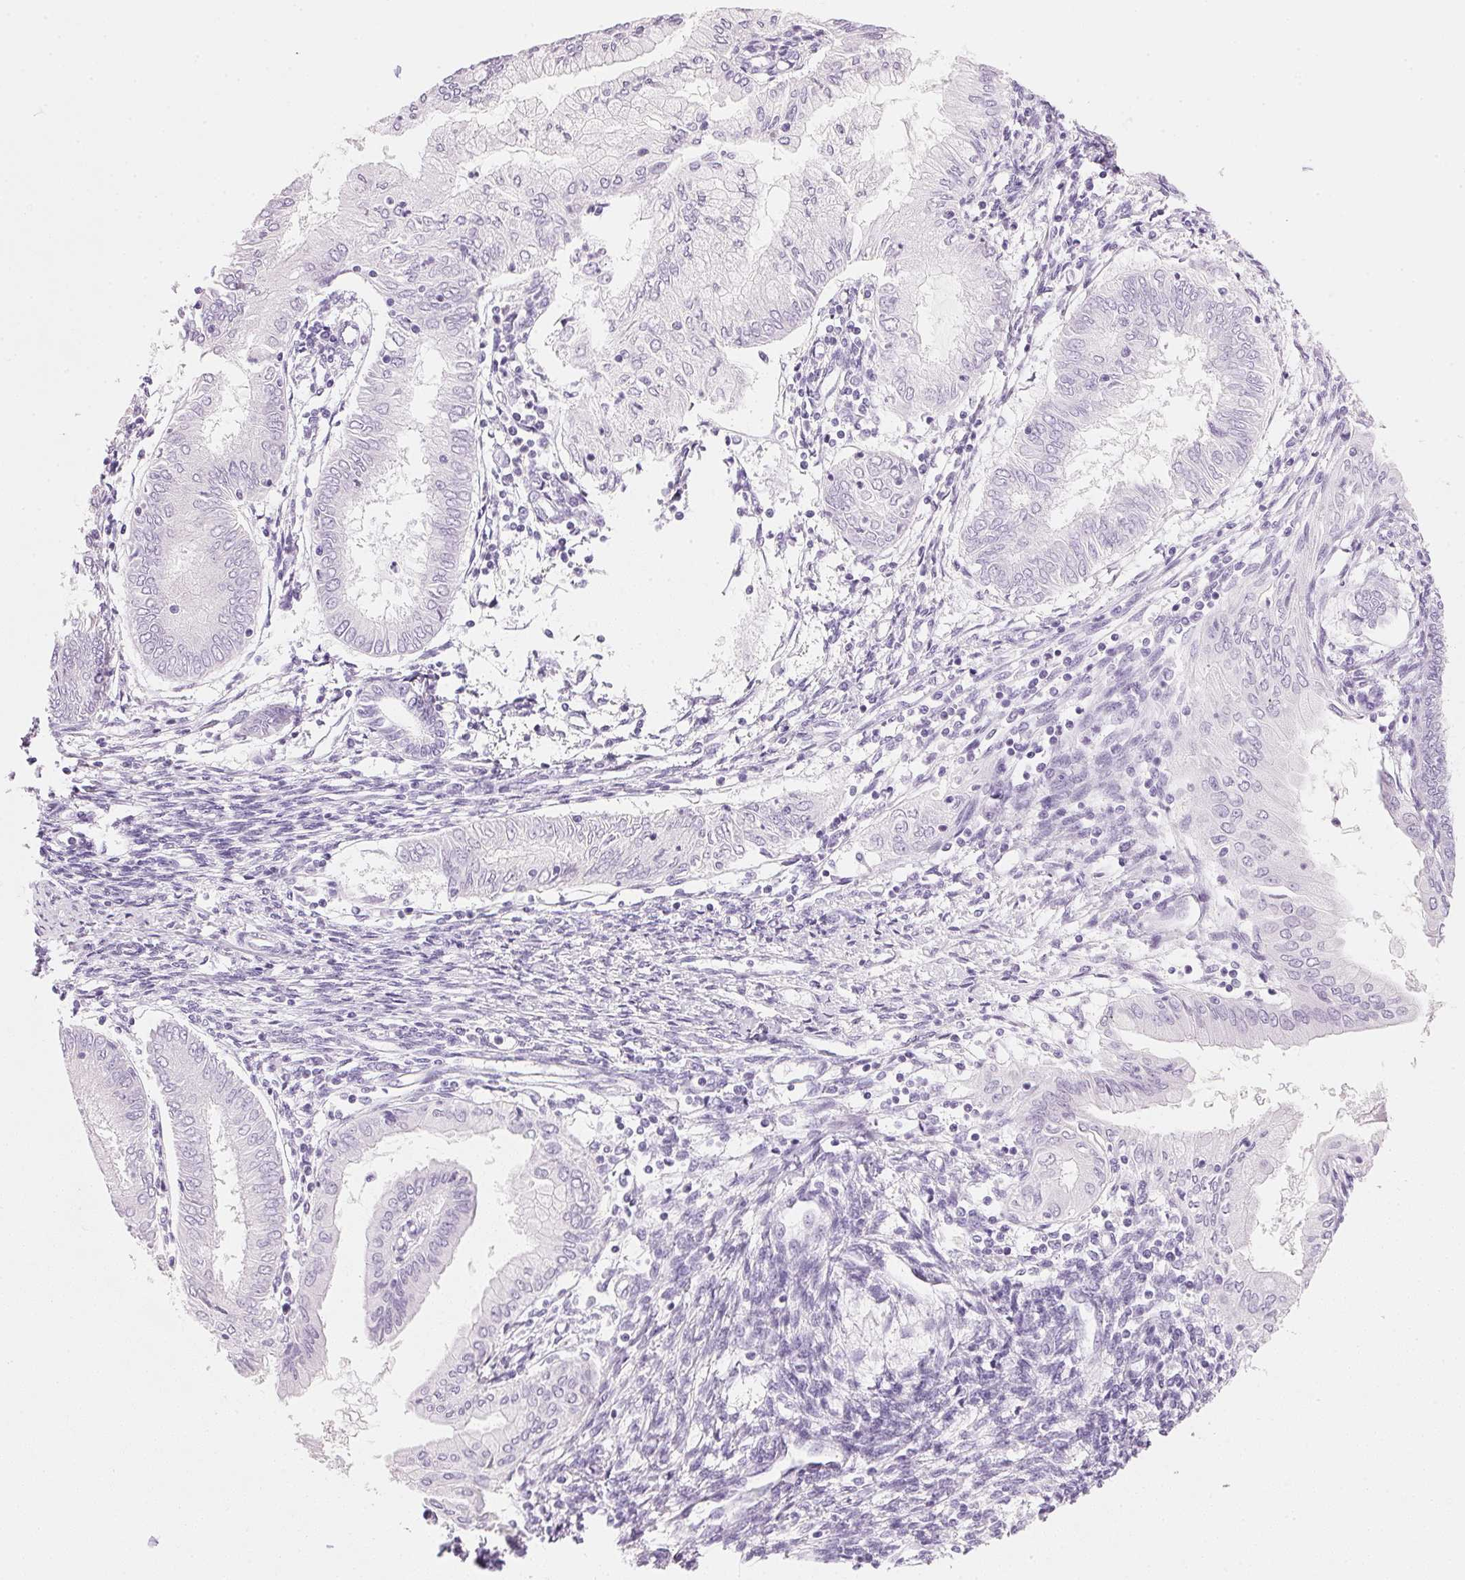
{"staining": {"intensity": "negative", "quantity": "none", "location": "none"}, "tissue": "endometrial cancer", "cell_type": "Tumor cells", "image_type": "cancer", "snomed": [{"axis": "morphology", "description": "Adenocarcinoma, NOS"}, {"axis": "topography", "description": "Endometrium"}], "caption": "A histopathology image of adenocarcinoma (endometrial) stained for a protein displays no brown staining in tumor cells. (Brightfield microscopy of DAB immunohistochemistry at high magnification).", "gene": "IGFBP1", "patient": {"sex": "female", "age": 68}}